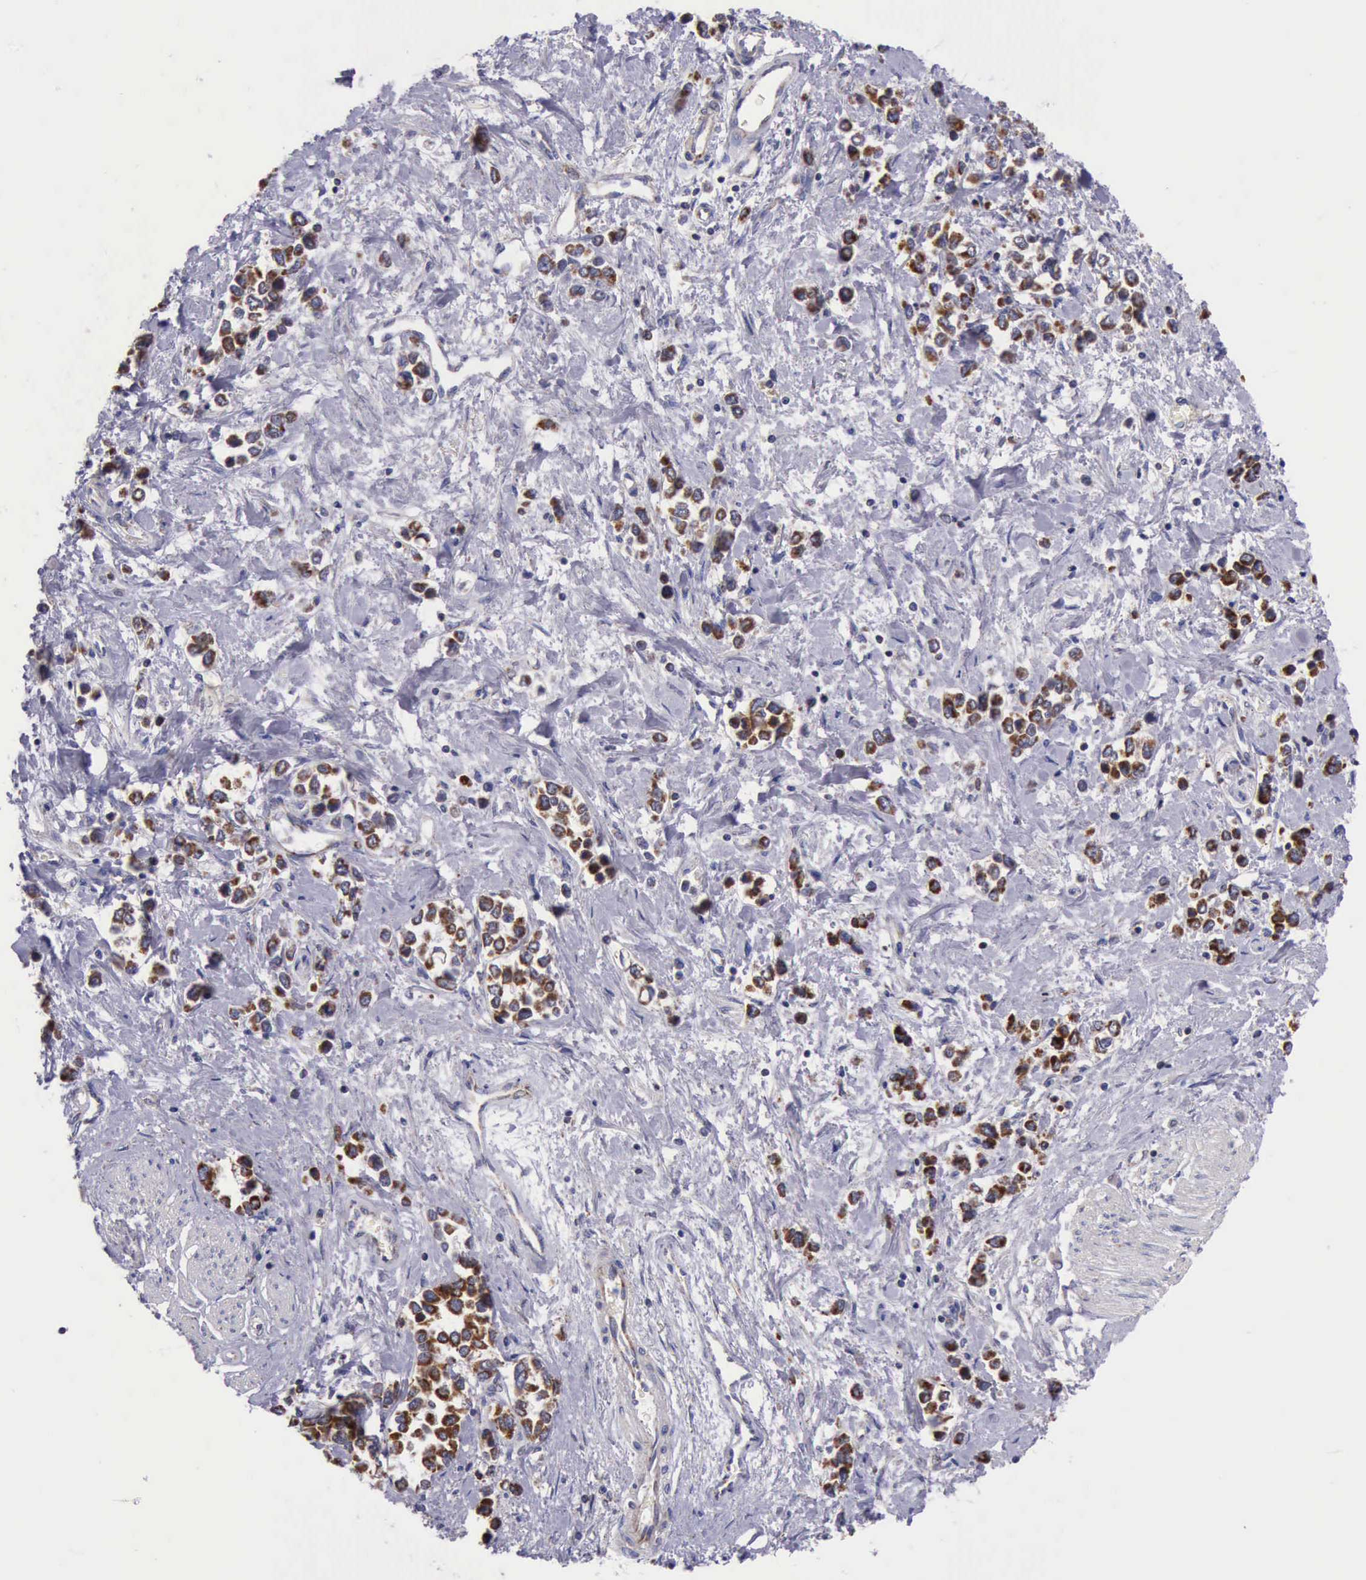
{"staining": {"intensity": "moderate", "quantity": "25%-75%", "location": "cytoplasmic/membranous"}, "tissue": "stomach cancer", "cell_type": "Tumor cells", "image_type": "cancer", "snomed": [{"axis": "morphology", "description": "Adenocarcinoma, NOS"}, {"axis": "topography", "description": "Stomach, upper"}], "caption": "A brown stain shows moderate cytoplasmic/membranous expression of a protein in human adenocarcinoma (stomach) tumor cells. (Brightfield microscopy of DAB IHC at high magnification).", "gene": "TXN2", "patient": {"sex": "male", "age": 76}}